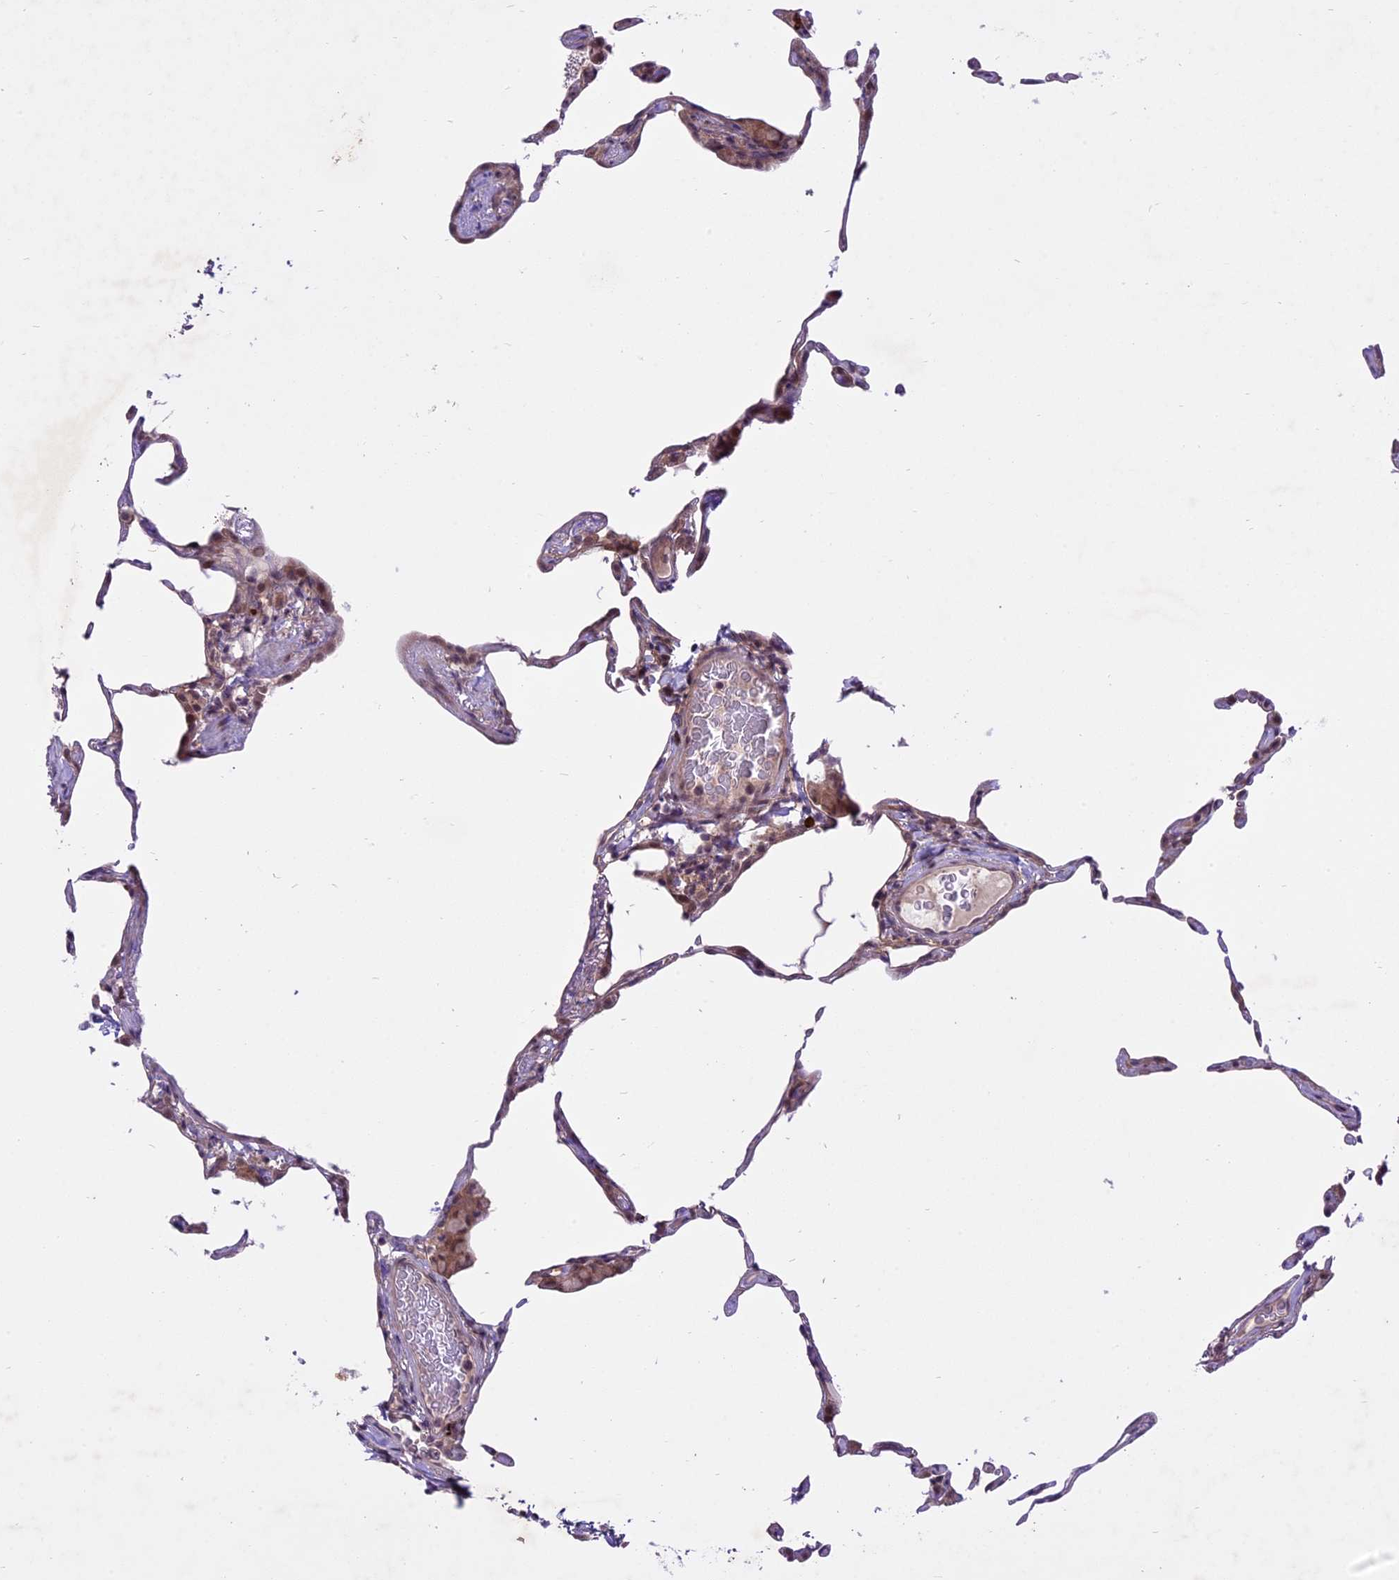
{"staining": {"intensity": "negative", "quantity": "none", "location": "none"}, "tissue": "lung", "cell_type": "Alveolar cells", "image_type": "normal", "snomed": [{"axis": "morphology", "description": "Normal tissue, NOS"}, {"axis": "topography", "description": "Lung"}], "caption": "This is a photomicrograph of immunohistochemistry staining of normal lung, which shows no positivity in alveolar cells. (Stains: DAB IHC with hematoxylin counter stain, Microscopy: brightfield microscopy at high magnification).", "gene": "SPRED1", "patient": {"sex": "female", "age": 57}}